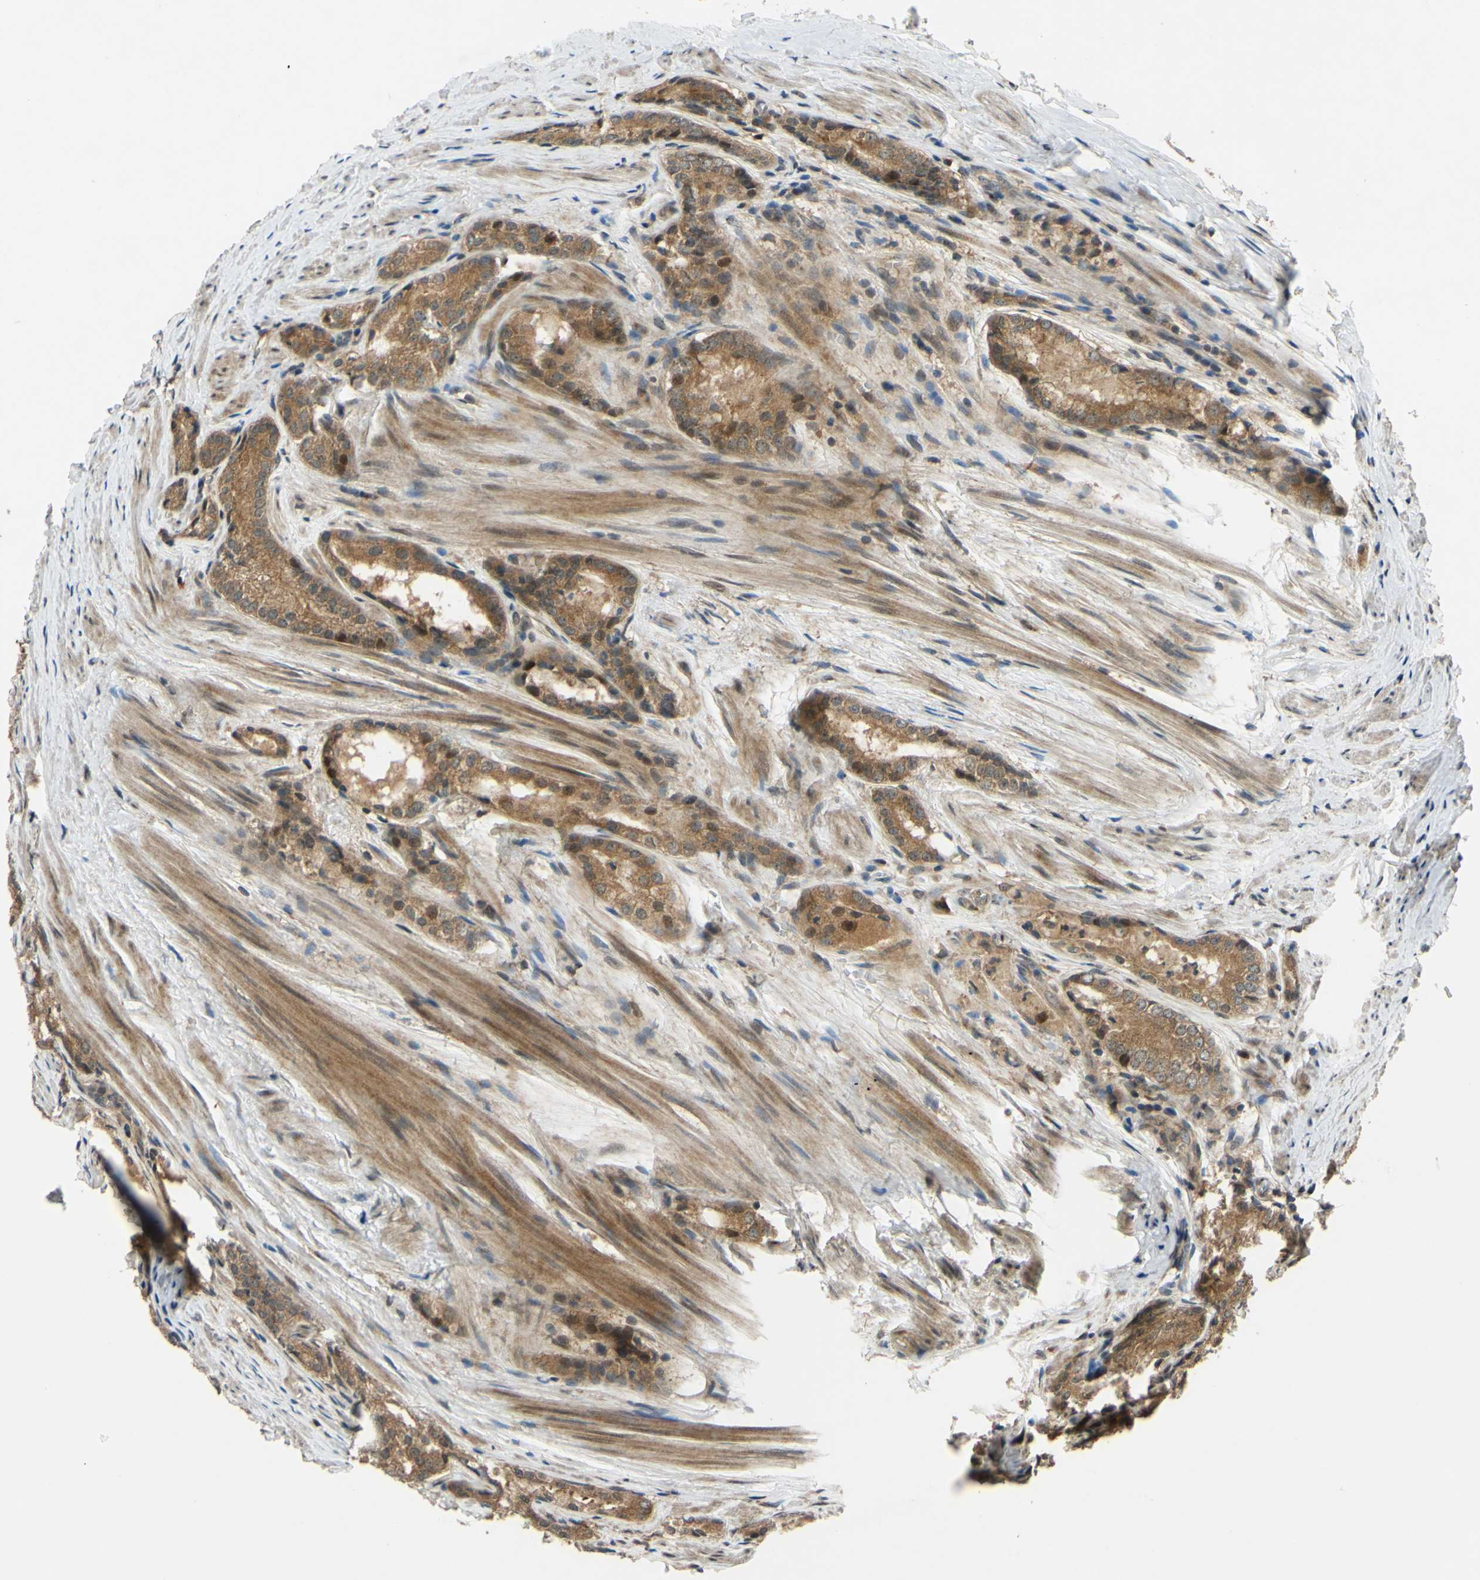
{"staining": {"intensity": "moderate", "quantity": ">75%", "location": "cytoplasmic/membranous"}, "tissue": "prostate cancer", "cell_type": "Tumor cells", "image_type": "cancer", "snomed": [{"axis": "morphology", "description": "Adenocarcinoma, Low grade"}, {"axis": "topography", "description": "Prostate"}], "caption": "An immunohistochemistry (IHC) micrograph of neoplastic tissue is shown. Protein staining in brown highlights moderate cytoplasmic/membranous positivity in prostate cancer within tumor cells.", "gene": "ABCC8", "patient": {"sex": "male", "age": 60}}